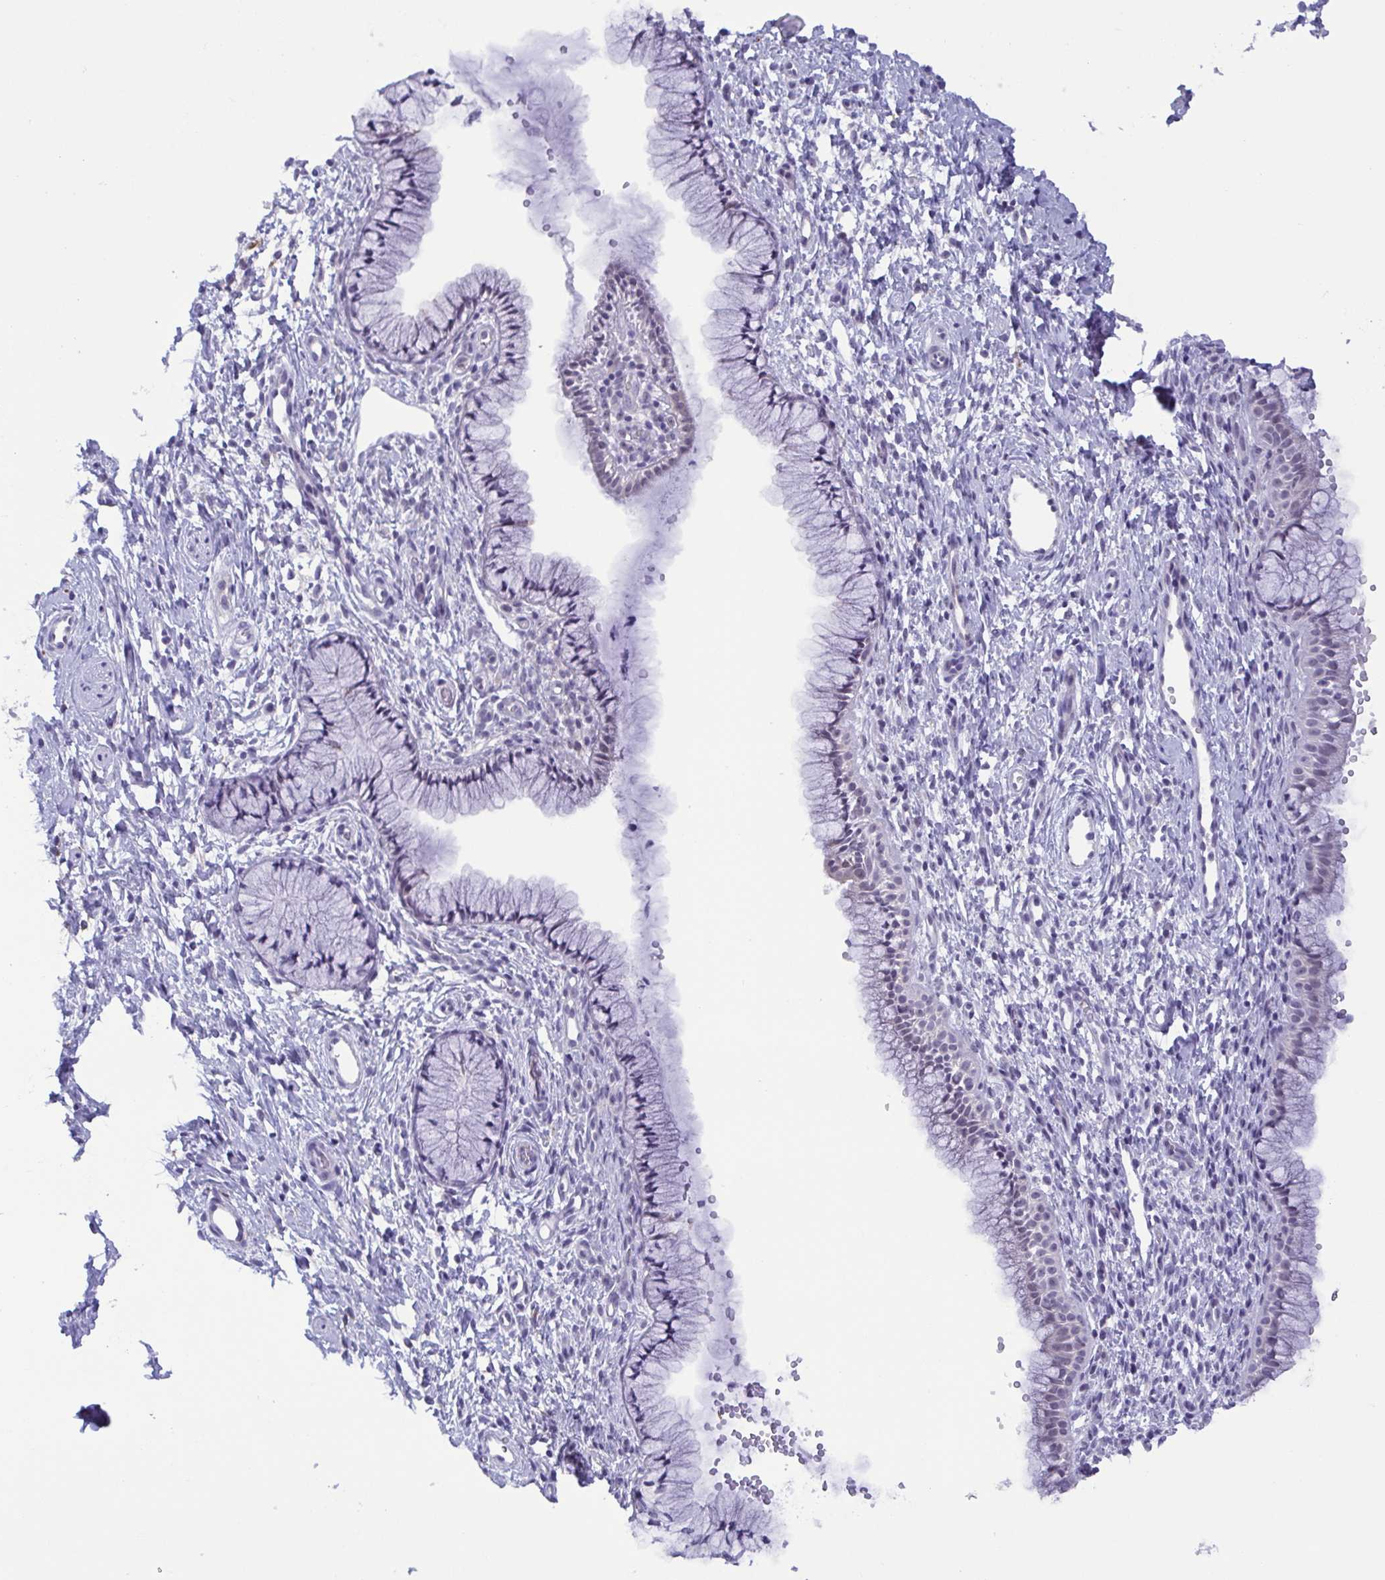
{"staining": {"intensity": "negative", "quantity": "none", "location": "none"}, "tissue": "cervix", "cell_type": "Glandular cells", "image_type": "normal", "snomed": [{"axis": "morphology", "description": "Normal tissue, NOS"}, {"axis": "topography", "description": "Cervix"}], "caption": "DAB immunohistochemical staining of unremarkable human cervix reveals no significant expression in glandular cells.", "gene": "MYL7", "patient": {"sex": "female", "age": 36}}